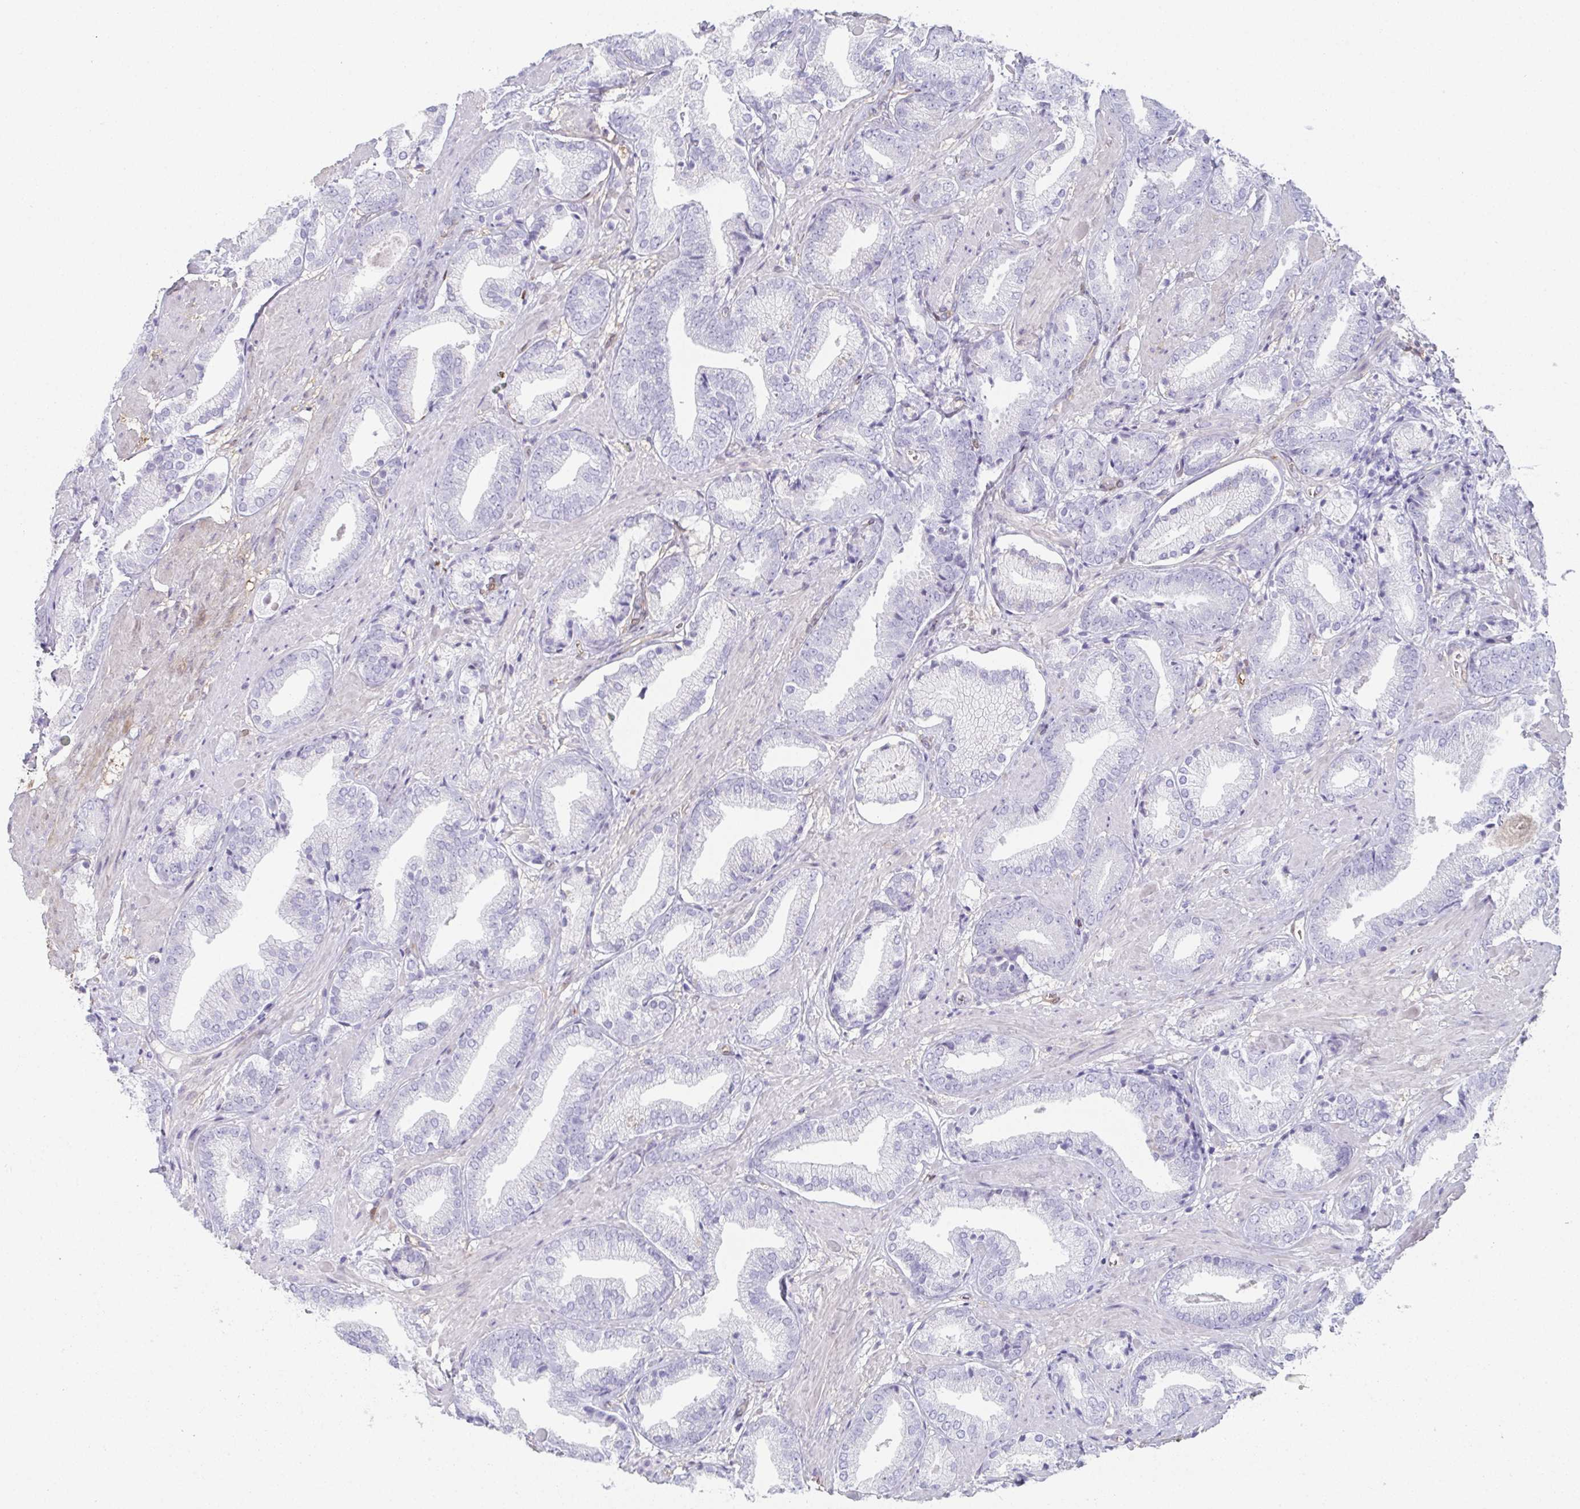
{"staining": {"intensity": "negative", "quantity": "none", "location": "none"}, "tissue": "prostate cancer", "cell_type": "Tumor cells", "image_type": "cancer", "snomed": [{"axis": "morphology", "description": "Adenocarcinoma, High grade"}, {"axis": "topography", "description": "Prostate"}], "caption": "IHC histopathology image of neoplastic tissue: prostate high-grade adenocarcinoma stained with DAB (3,3'-diaminobenzidine) displays no significant protein staining in tumor cells. (DAB (3,3'-diaminobenzidine) immunohistochemistry, high magnification).", "gene": "RBP1", "patient": {"sex": "male", "age": 56}}